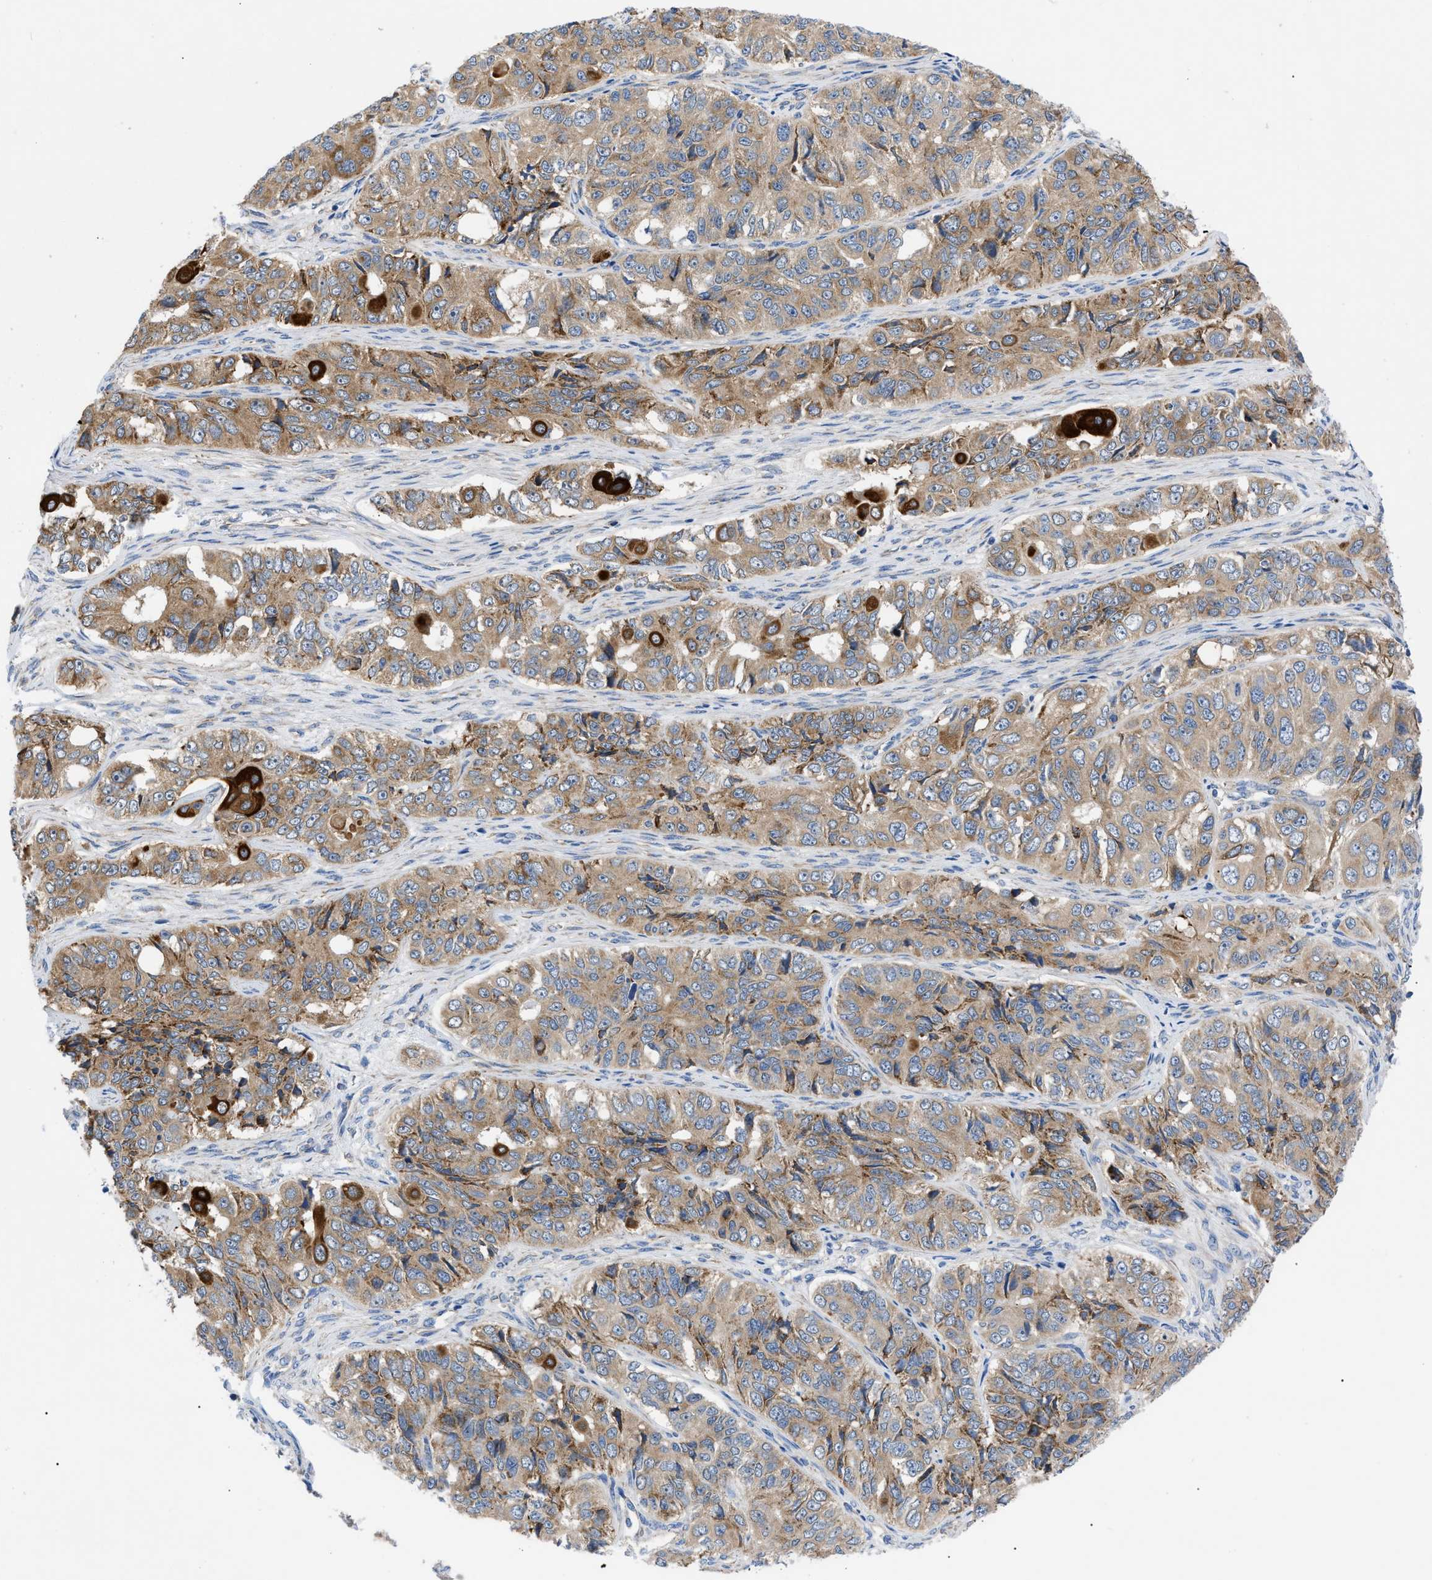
{"staining": {"intensity": "strong", "quantity": "<25%", "location": "cytoplasmic/membranous"}, "tissue": "ovarian cancer", "cell_type": "Tumor cells", "image_type": "cancer", "snomed": [{"axis": "morphology", "description": "Carcinoma, endometroid"}, {"axis": "topography", "description": "Ovary"}], "caption": "The histopathology image exhibits staining of ovarian cancer (endometroid carcinoma), revealing strong cytoplasmic/membranous protein staining (brown color) within tumor cells. (DAB (3,3'-diaminobenzidine) IHC with brightfield microscopy, high magnification).", "gene": "HSPB8", "patient": {"sex": "female", "age": 51}}